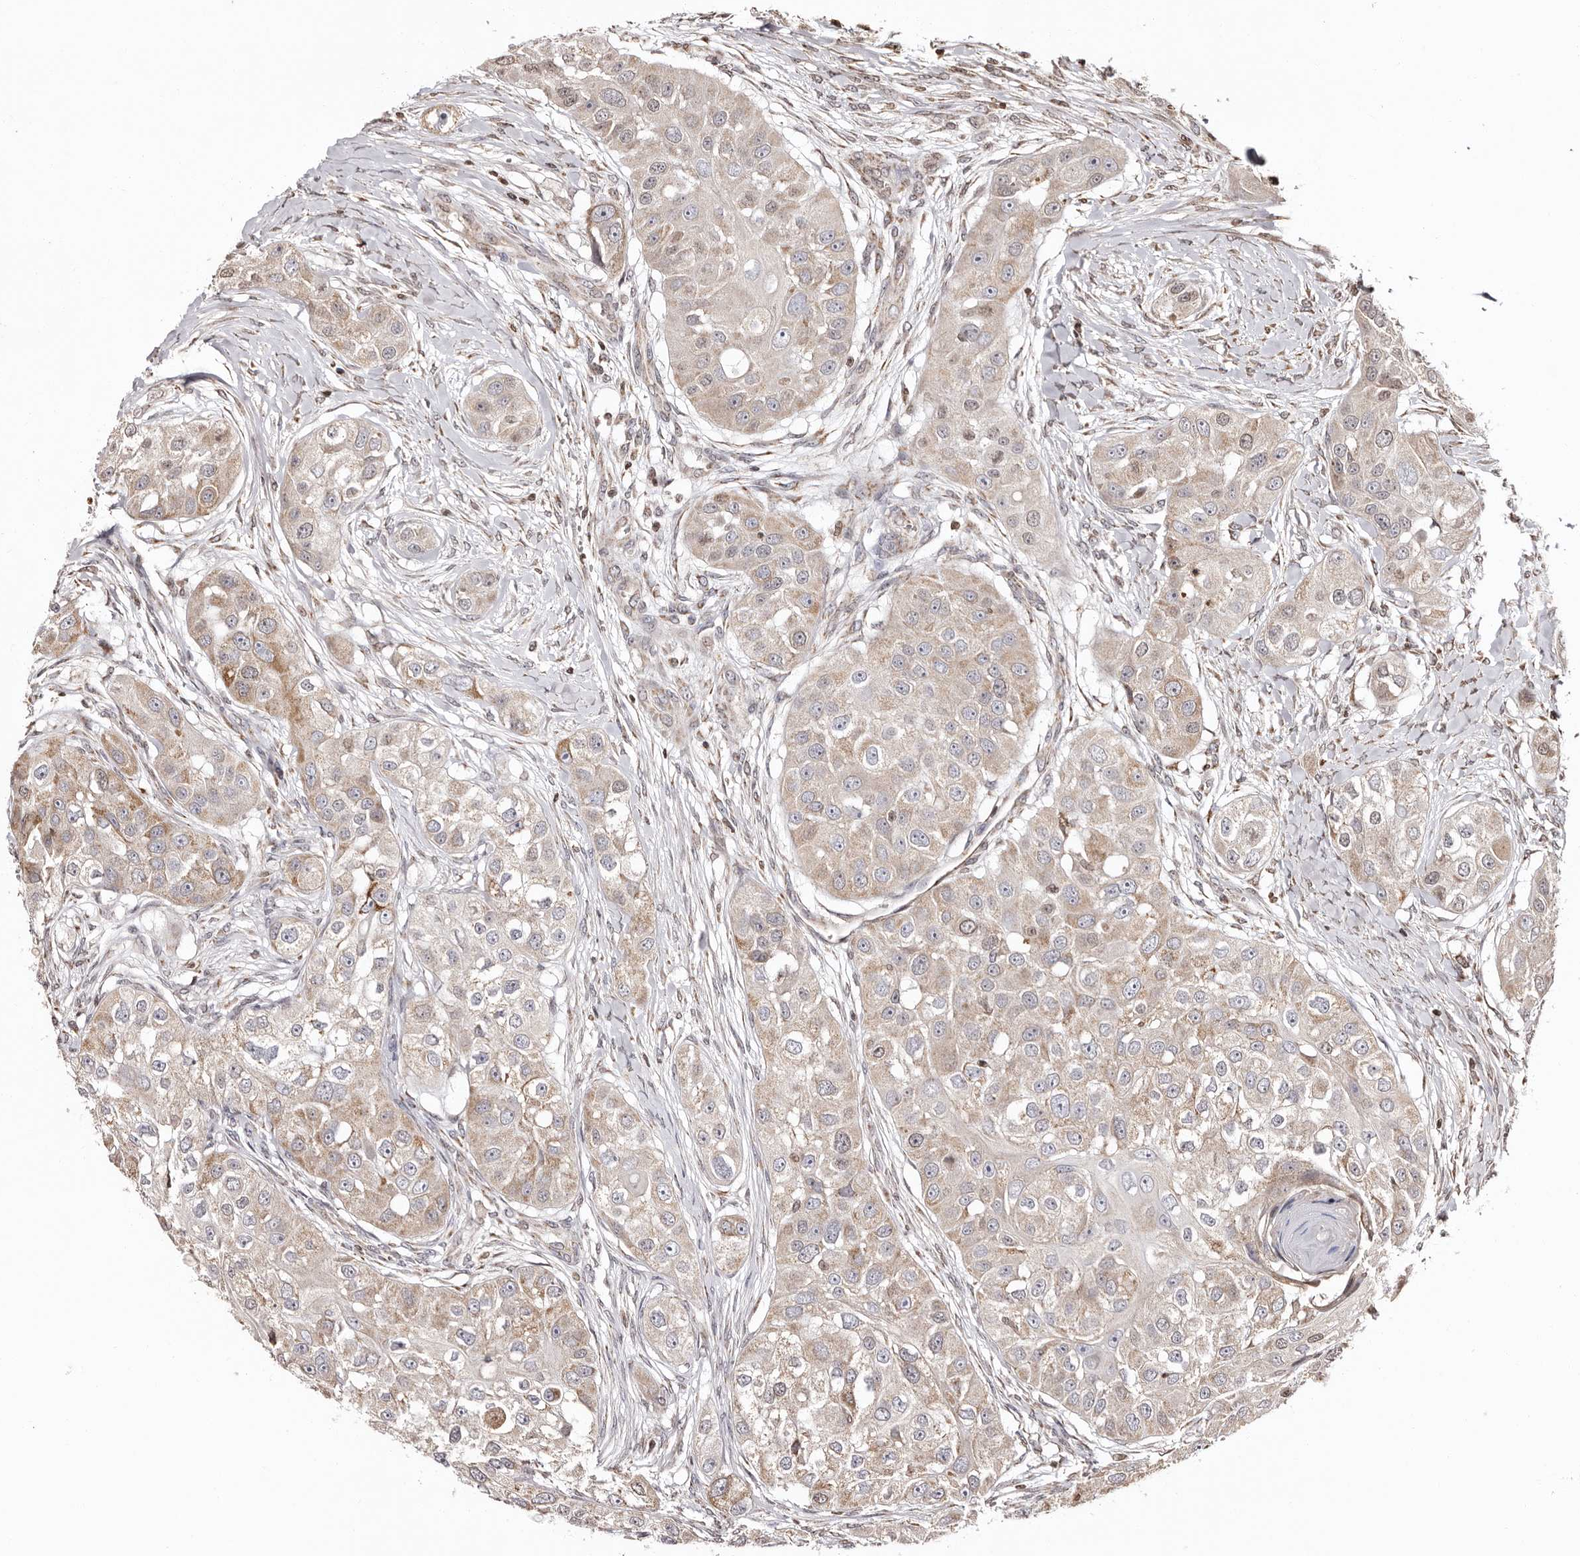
{"staining": {"intensity": "weak", "quantity": "25%-75%", "location": "cytoplasmic/membranous"}, "tissue": "head and neck cancer", "cell_type": "Tumor cells", "image_type": "cancer", "snomed": [{"axis": "morphology", "description": "Normal tissue, NOS"}, {"axis": "morphology", "description": "Squamous cell carcinoma, NOS"}, {"axis": "topography", "description": "Skeletal muscle"}, {"axis": "topography", "description": "Head-Neck"}], "caption": "A micrograph of human squamous cell carcinoma (head and neck) stained for a protein displays weak cytoplasmic/membranous brown staining in tumor cells. Immunohistochemistry stains the protein of interest in brown and the nuclei are stained blue.", "gene": "CCDC190", "patient": {"sex": "male", "age": 51}}